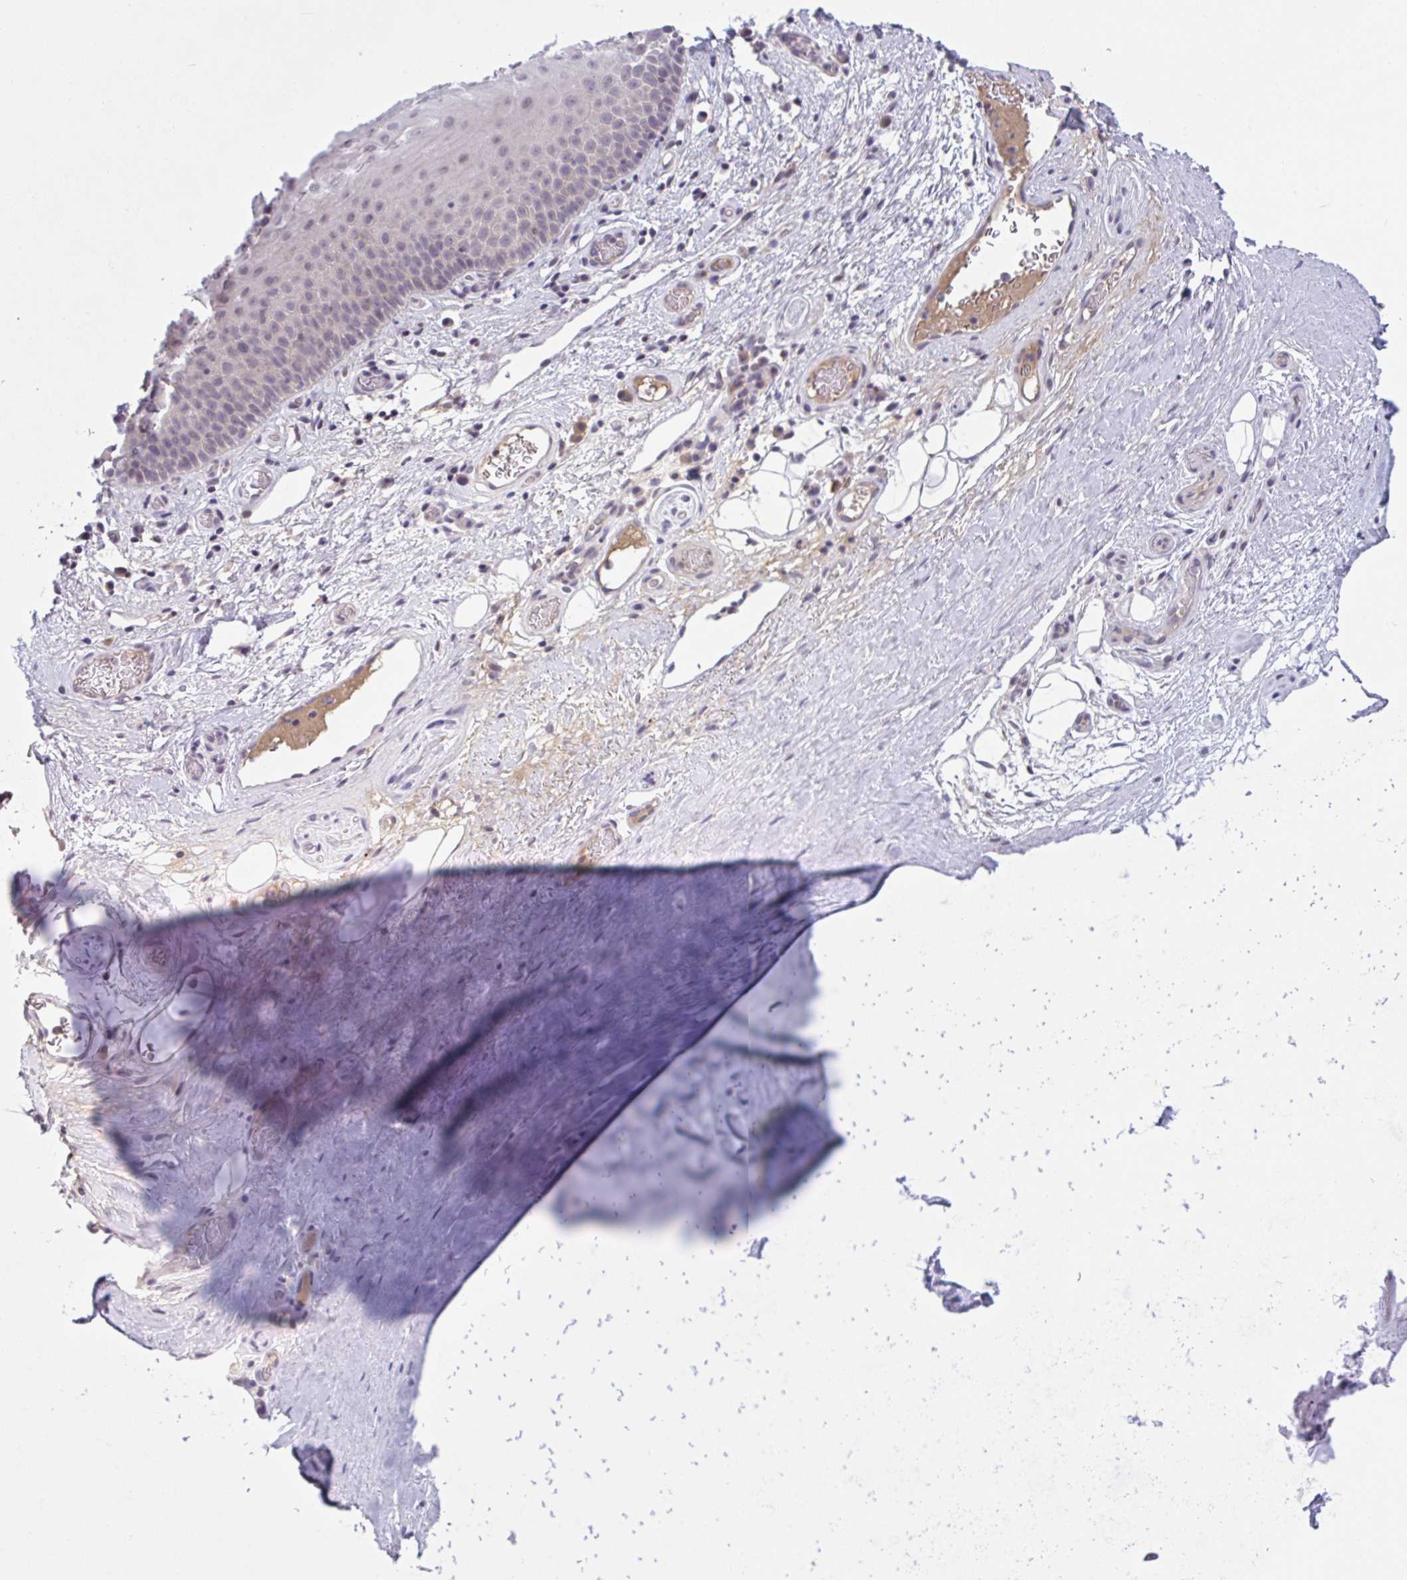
{"staining": {"intensity": "negative", "quantity": "none", "location": "none"}, "tissue": "adipose tissue", "cell_type": "Adipocytes", "image_type": "normal", "snomed": [{"axis": "morphology", "description": "Normal tissue, NOS"}, {"axis": "topography", "description": "Lymph node"}, {"axis": "topography", "description": "Cartilage tissue"}, {"axis": "topography", "description": "Nasopharynx"}], "caption": "IHC histopathology image of normal adipose tissue stained for a protein (brown), which shows no expression in adipocytes.", "gene": "TTC7B", "patient": {"sex": "male", "age": 63}}